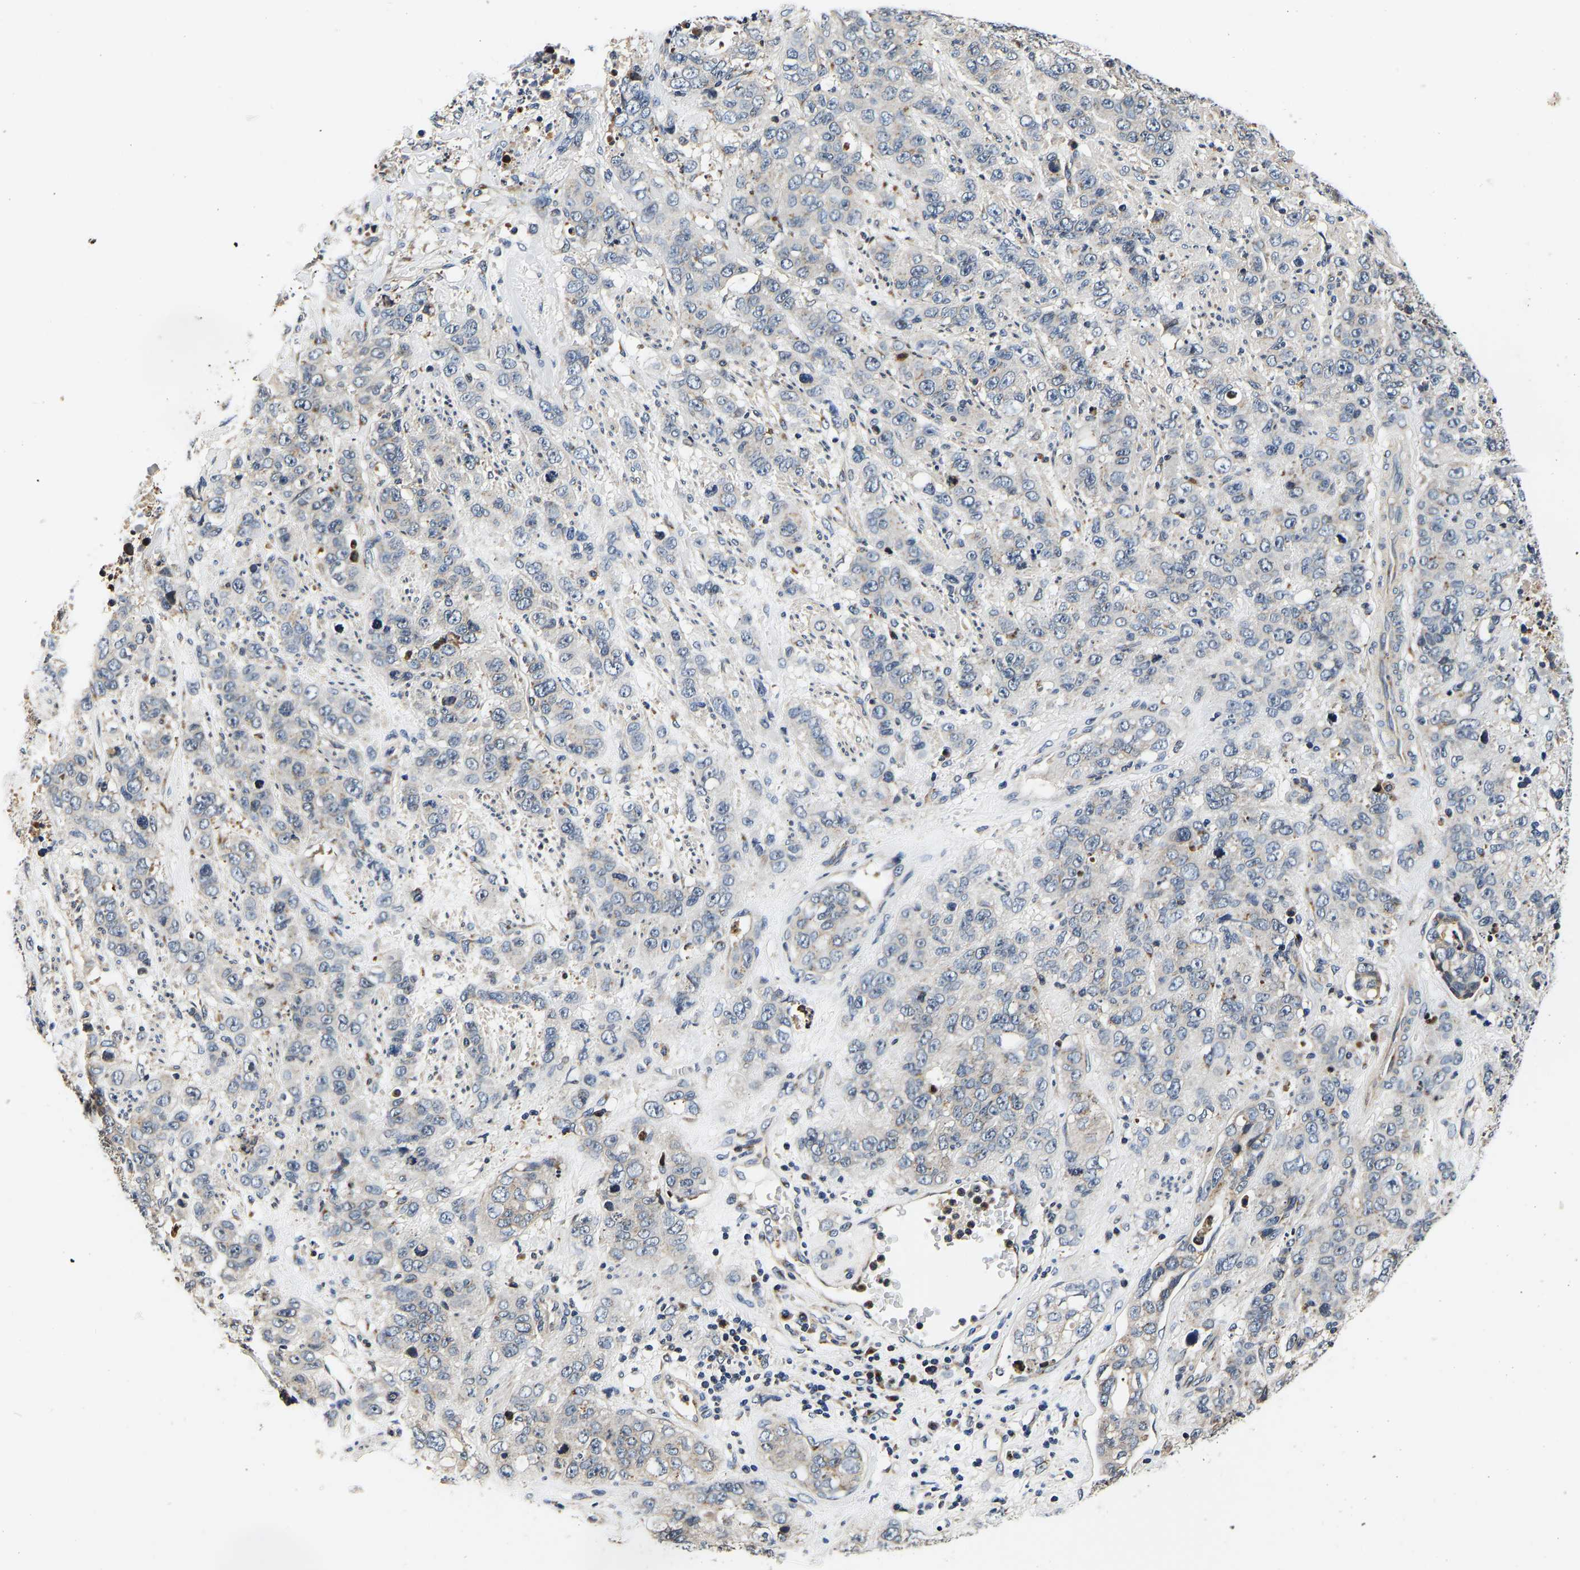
{"staining": {"intensity": "negative", "quantity": "none", "location": "none"}, "tissue": "stomach cancer", "cell_type": "Tumor cells", "image_type": "cancer", "snomed": [{"axis": "morphology", "description": "Adenocarcinoma, NOS"}, {"axis": "topography", "description": "Stomach"}], "caption": "Micrograph shows no protein staining in tumor cells of stomach cancer tissue.", "gene": "RABAC1", "patient": {"sex": "male", "age": 48}}